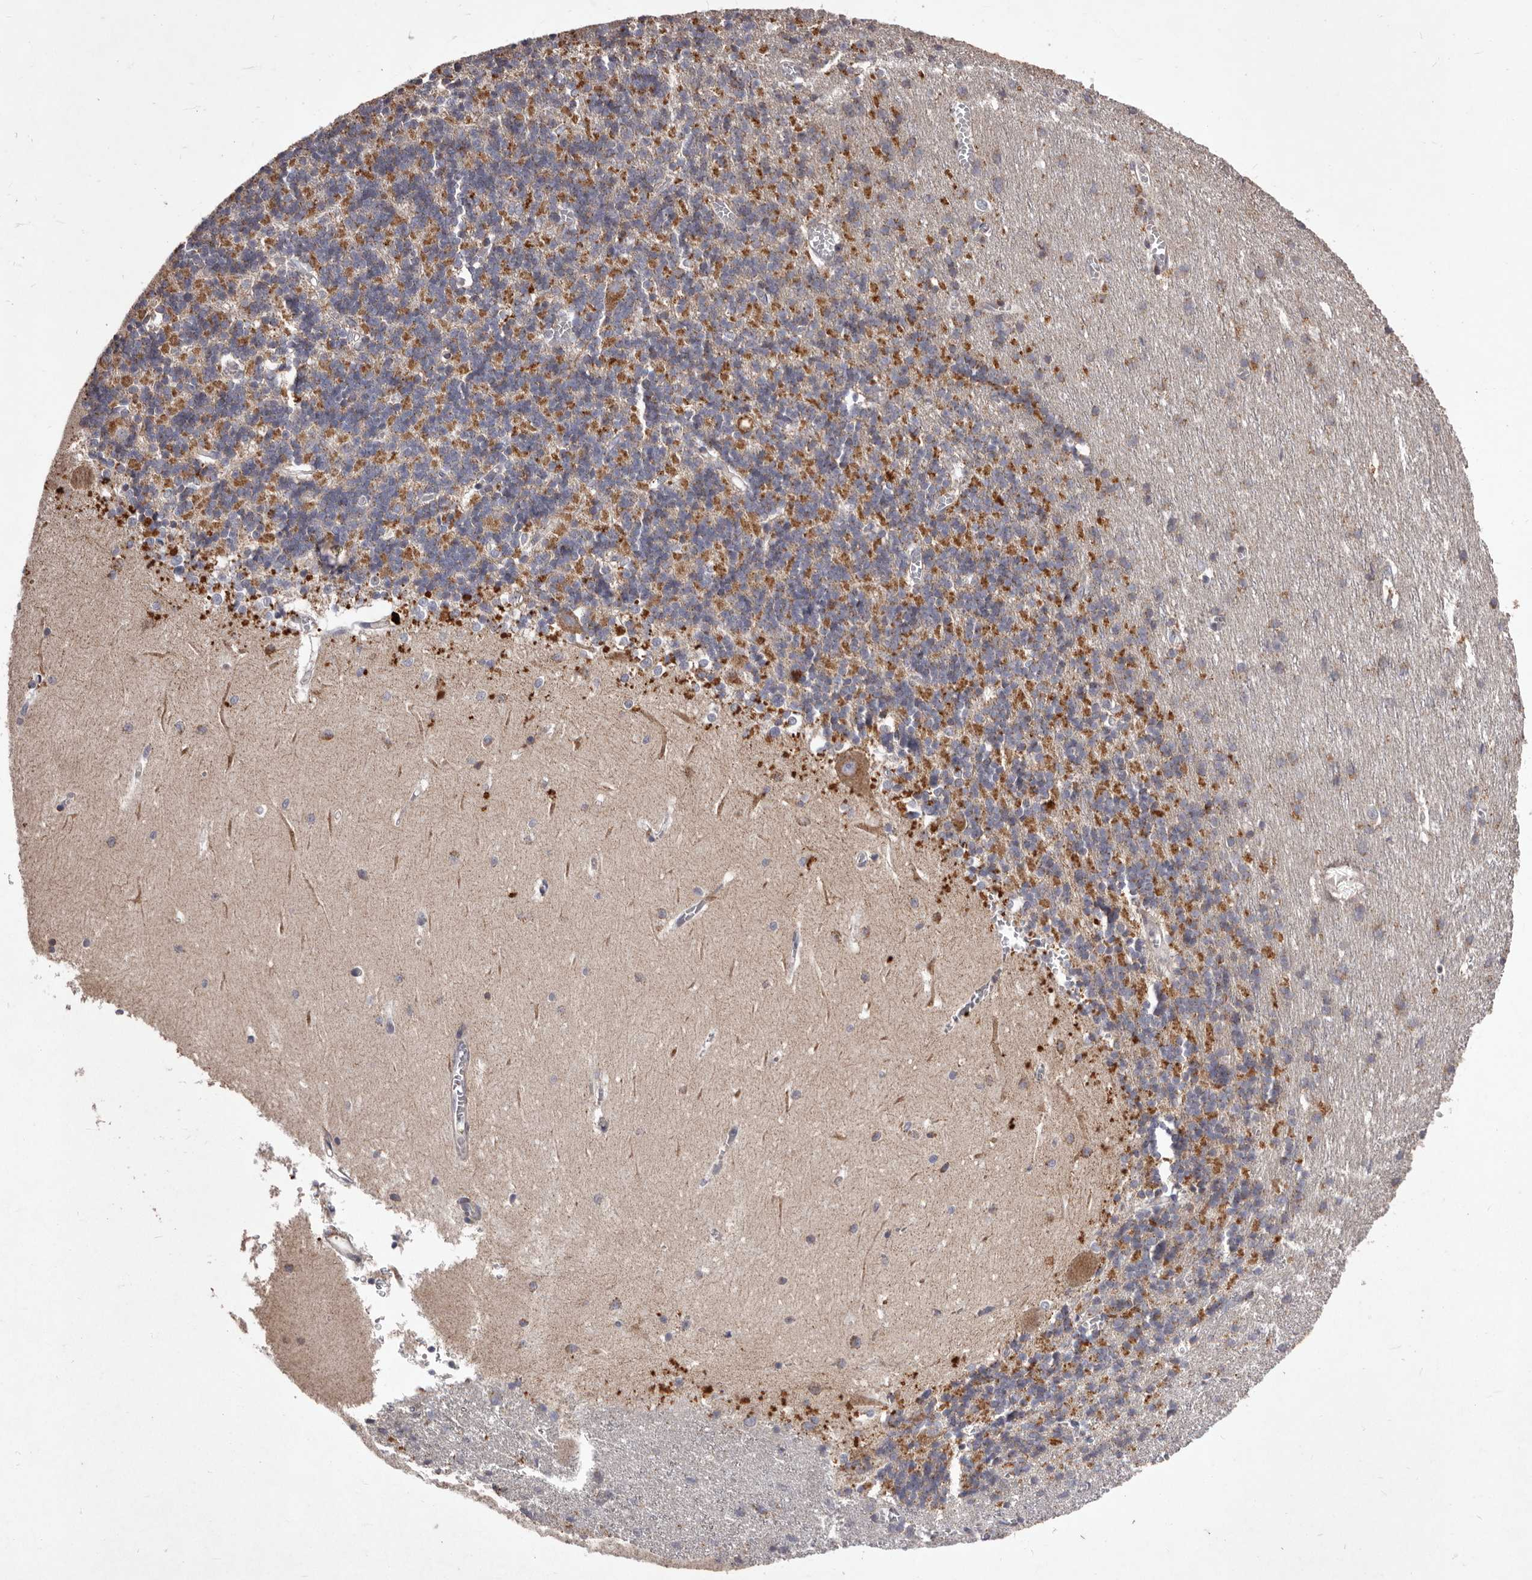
{"staining": {"intensity": "moderate", "quantity": "25%-75%", "location": "cytoplasmic/membranous"}, "tissue": "cerebellum", "cell_type": "Cells in granular layer", "image_type": "normal", "snomed": [{"axis": "morphology", "description": "Normal tissue, NOS"}, {"axis": "topography", "description": "Cerebellum"}], "caption": "Cells in granular layer demonstrate moderate cytoplasmic/membranous staining in approximately 25%-75% of cells in benign cerebellum.", "gene": "CXCL14", "patient": {"sex": "male", "age": 37}}